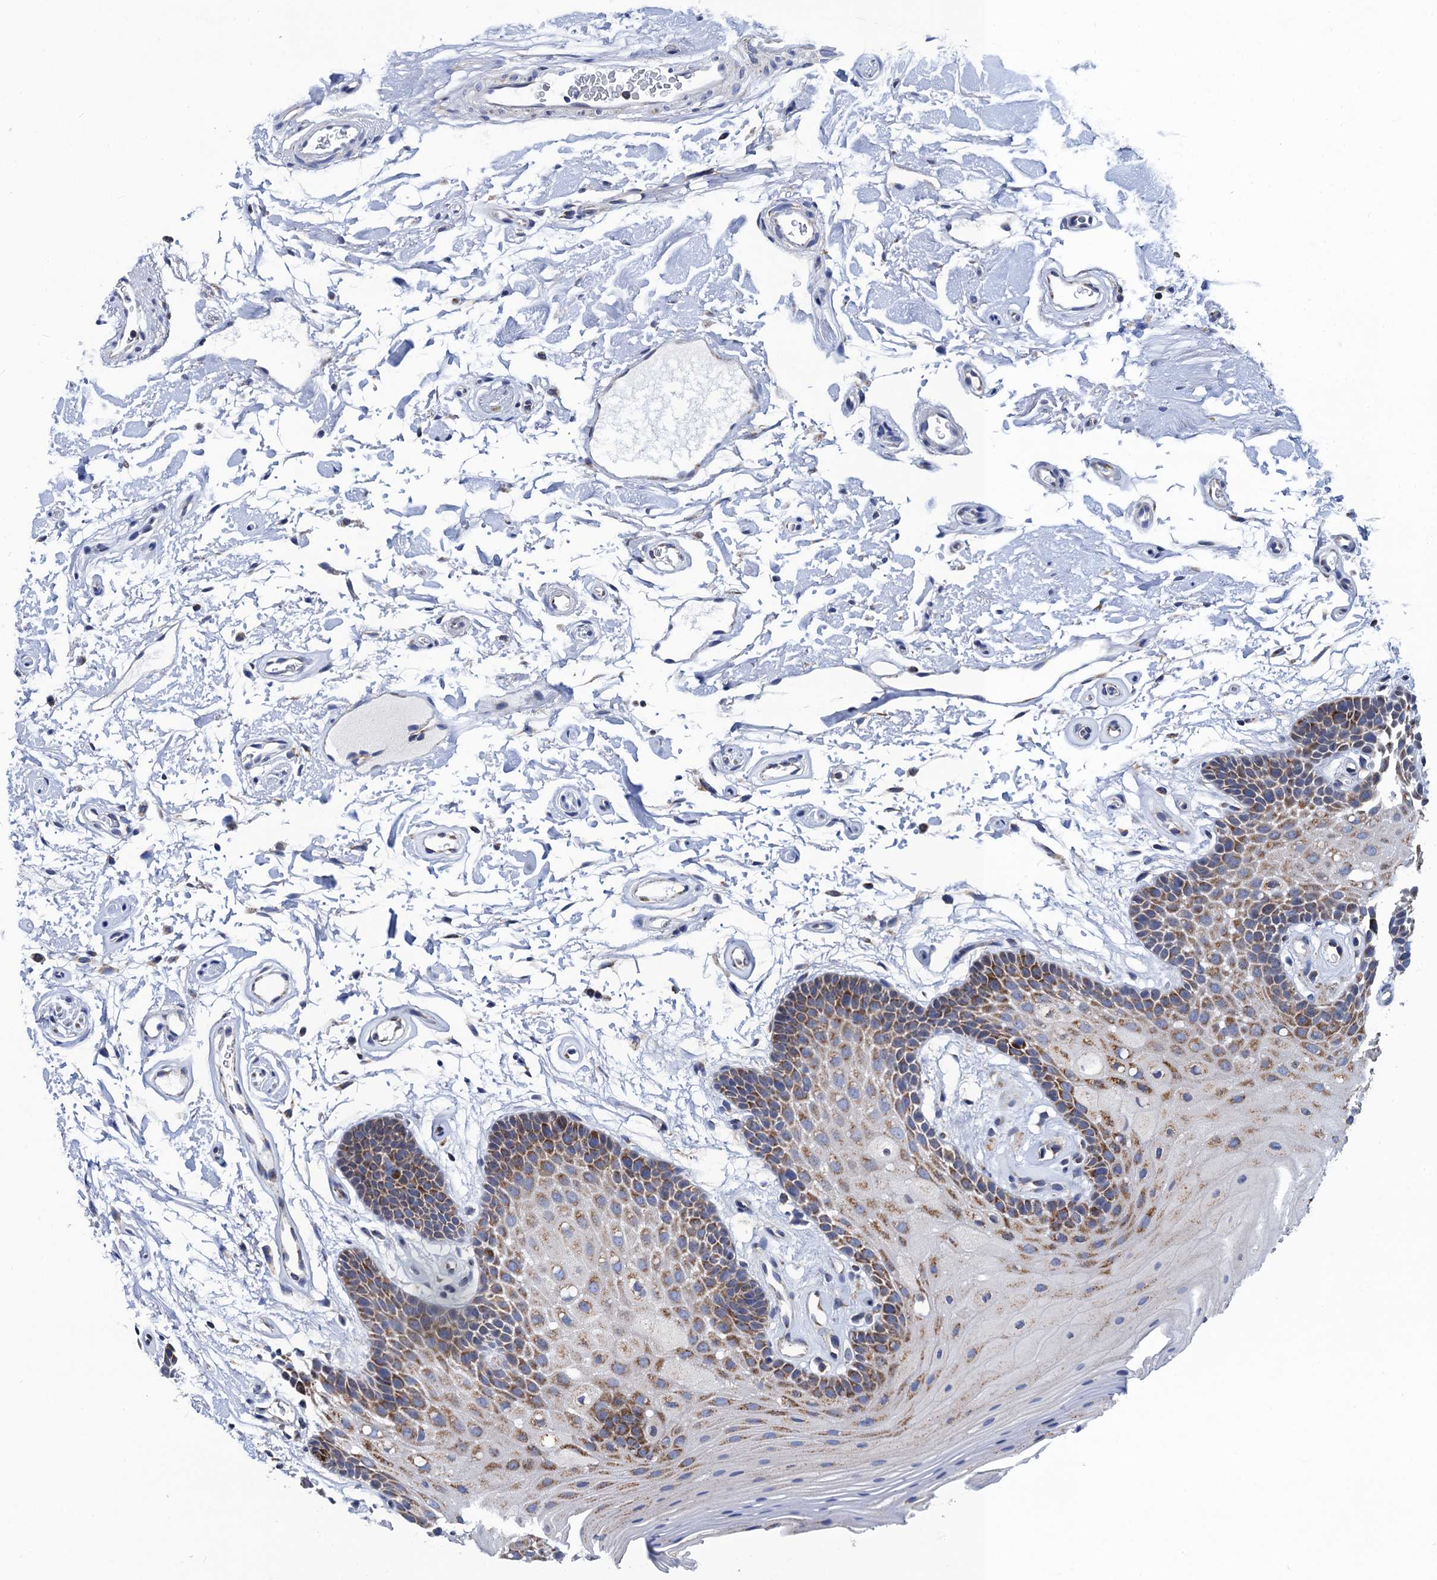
{"staining": {"intensity": "moderate", "quantity": "25%-75%", "location": "cytoplasmic/membranous"}, "tissue": "oral mucosa", "cell_type": "Squamous epithelial cells", "image_type": "normal", "snomed": [{"axis": "morphology", "description": "Normal tissue, NOS"}, {"axis": "topography", "description": "Oral tissue"}], "caption": "Moderate cytoplasmic/membranous protein expression is seen in approximately 25%-75% of squamous epithelial cells in oral mucosa.", "gene": "PTCD3", "patient": {"sex": "male", "age": 62}}